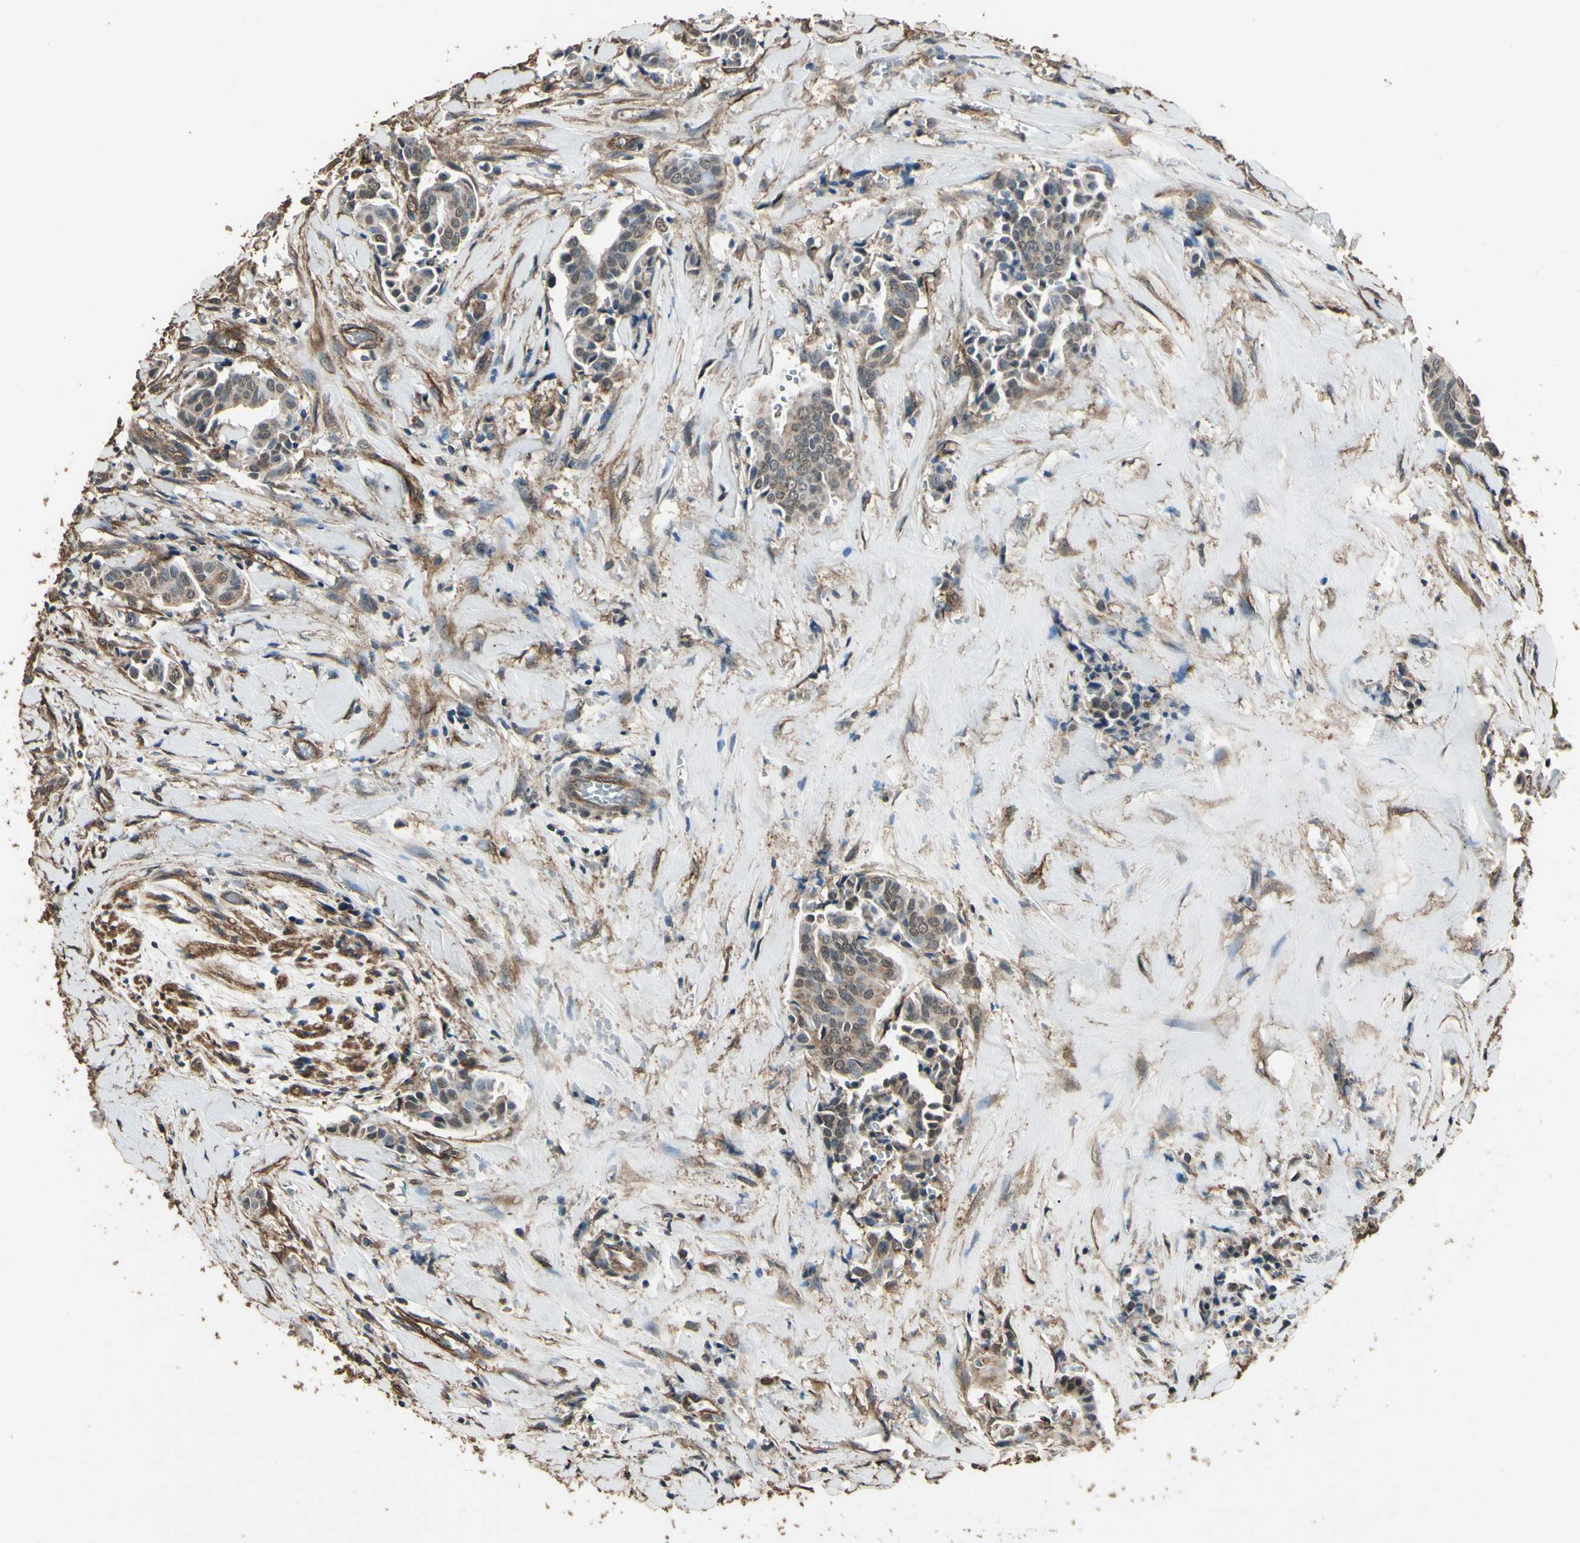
{"staining": {"intensity": "moderate", "quantity": ">75%", "location": "cytoplasmic/membranous"}, "tissue": "head and neck cancer", "cell_type": "Tumor cells", "image_type": "cancer", "snomed": [{"axis": "morphology", "description": "Adenocarcinoma, NOS"}, {"axis": "topography", "description": "Salivary gland"}, {"axis": "topography", "description": "Head-Neck"}], "caption": "The histopathology image displays staining of adenocarcinoma (head and neck), revealing moderate cytoplasmic/membranous protein expression (brown color) within tumor cells.", "gene": "TSPO", "patient": {"sex": "female", "age": 59}}